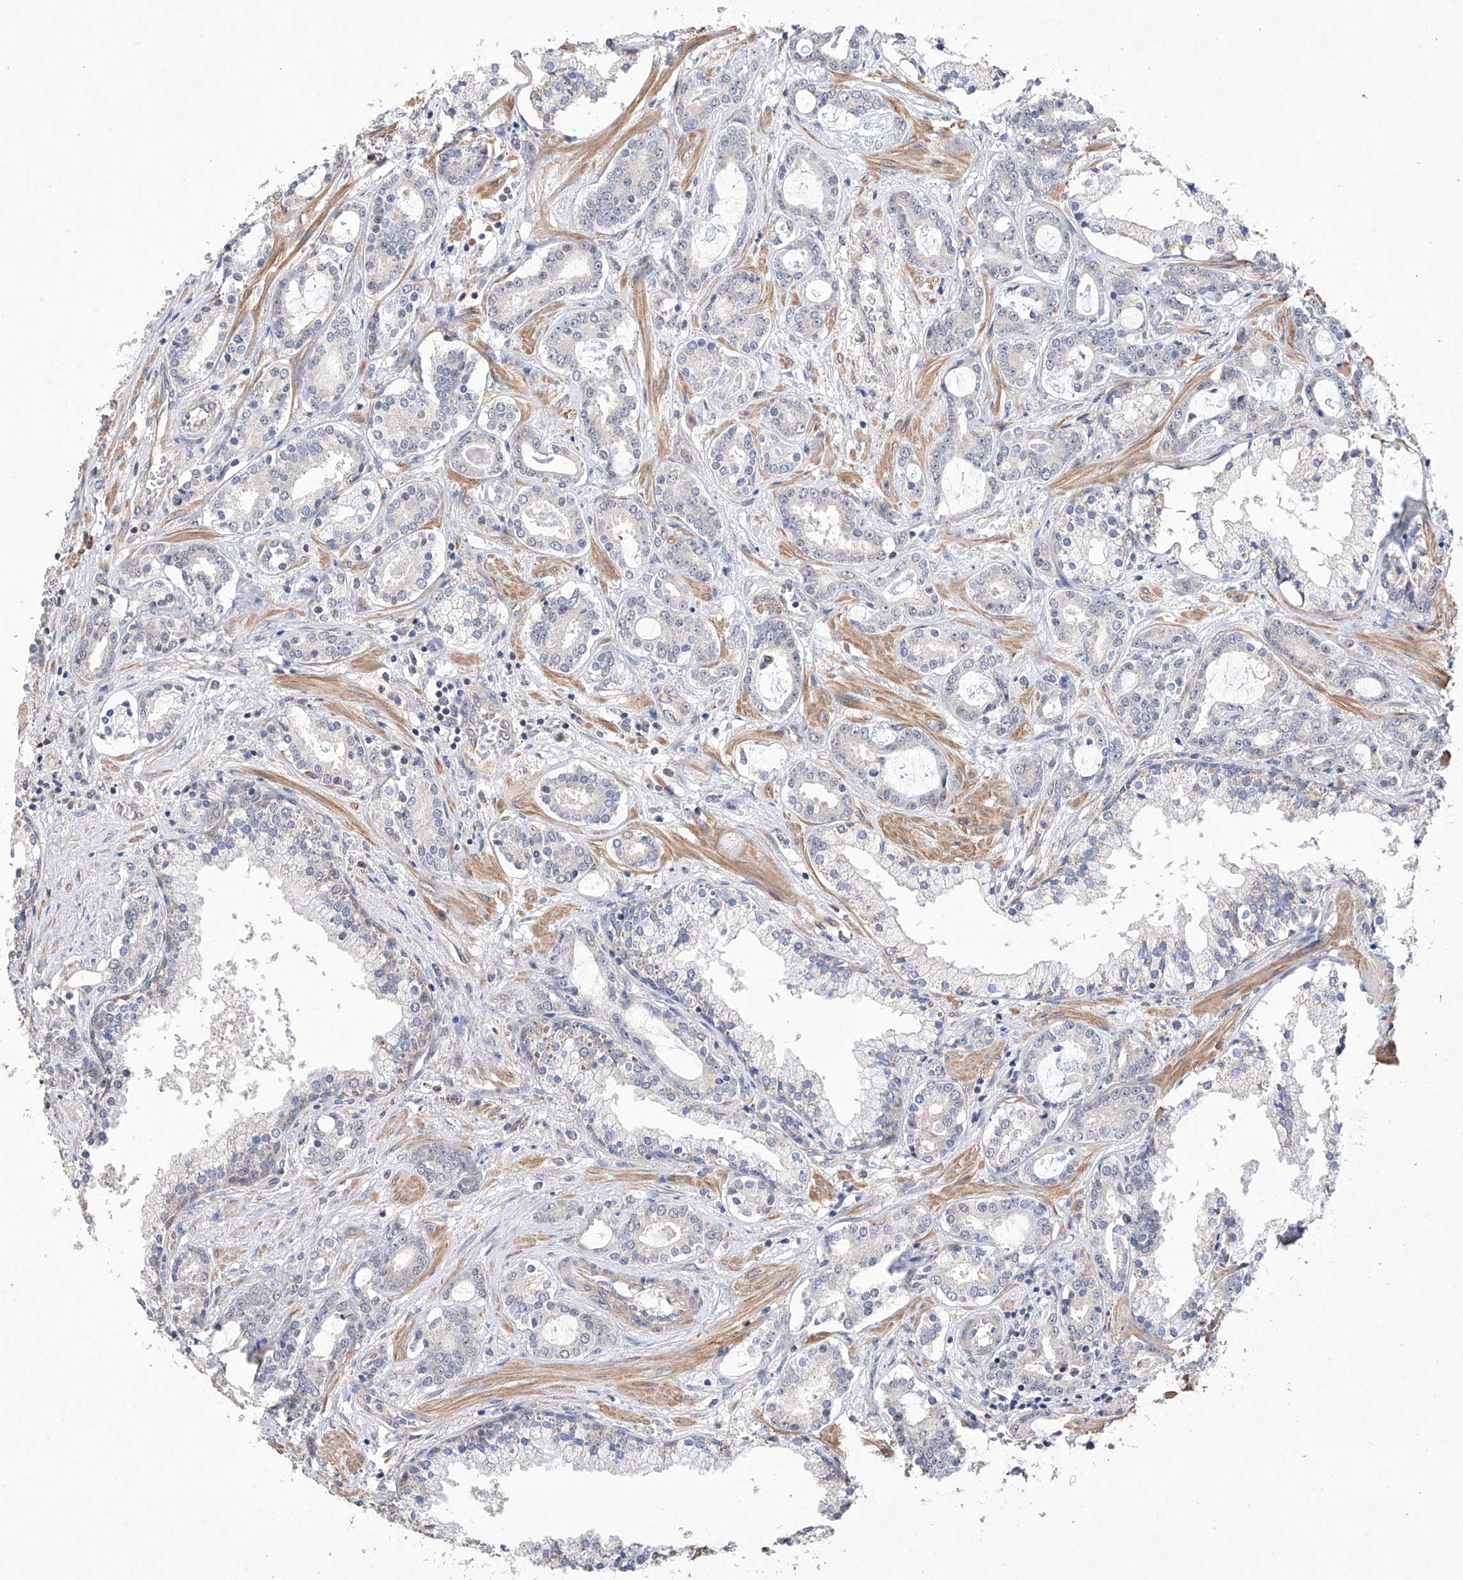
{"staining": {"intensity": "negative", "quantity": "none", "location": "none"}, "tissue": "prostate cancer", "cell_type": "Tumor cells", "image_type": "cancer", "snomed": [{"axis": "morphology", "description": "Adenocarcinoma, High grade"}, {"axis": "topography", "description": "Prostate"}], "caption": "Prostate cancer was stained to show a protein in brown. There is no significant expression in tumor cells.", "gene": "AFG1L", "patient": {"sex": "male", "age": 58}}